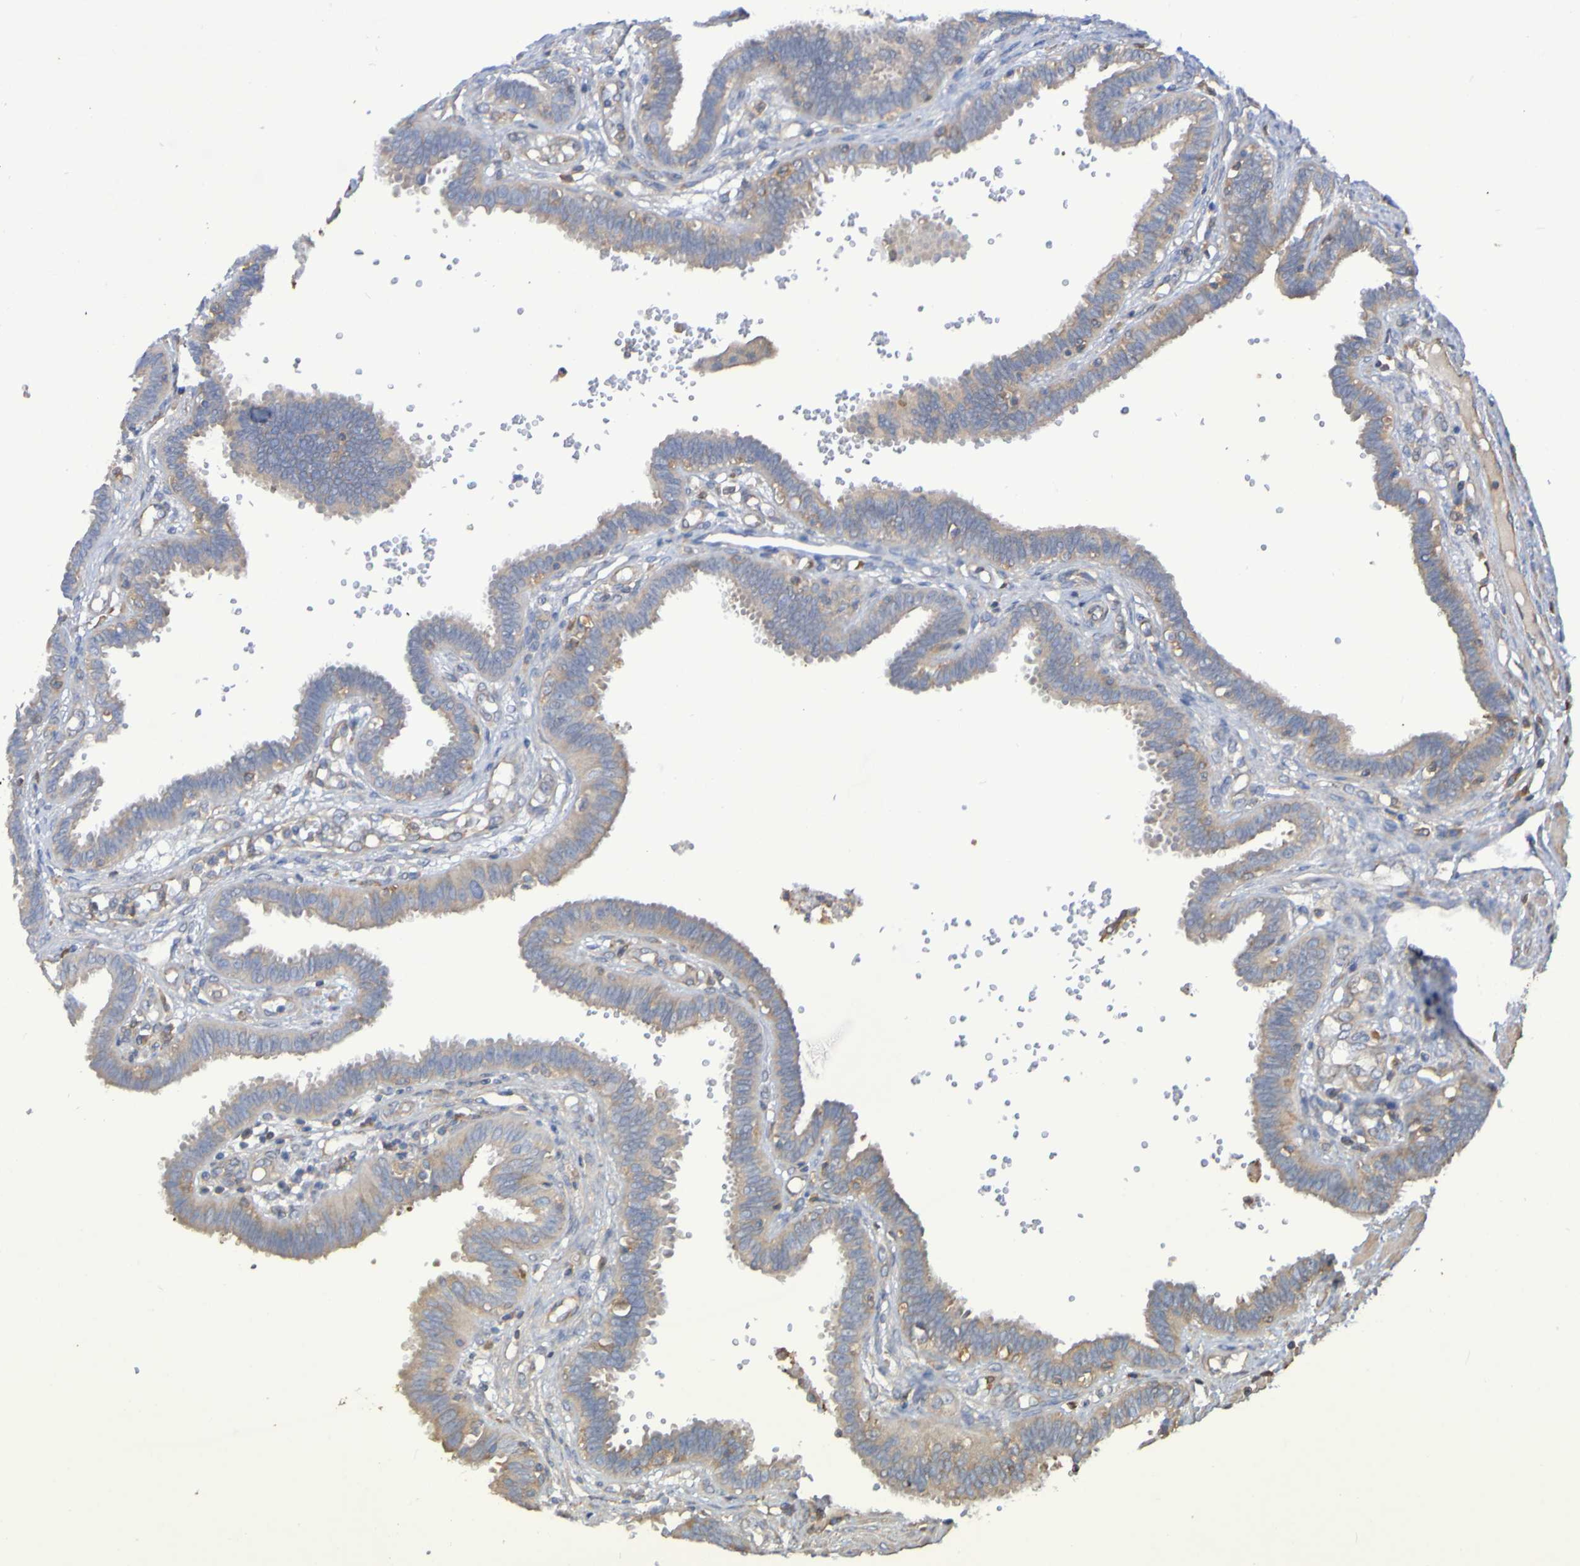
{"staining": {"intensity": "weak", "quantity": ">75%", "location": "cytoplasmic/membranous"}, "tissue": "fallopian tube", "cell_type": "Glandular cells", "image_type": "normal", "snomed": [{"axis": "morphology", "description": "Normal tissue, NOS"}, {"axis": "topography", "description": "Fallopian tube"}], "caption": "High-magnification brightfield microscopy of normal fallopian tube stained with DAB (3,3'-diaminobenzidine) (brown) and counterstained with hematoxylin (blue). glandular cells exhibit weak cytoplasmic/membranous staining is identified in approximately>75% of cells. (DAB (3,3'-diaminobenzidine) IHC, brown staining for protein, blue staining for nuclei).", "gene": "SYNJ1", "patient": {"sex": "female", "age": 32}}